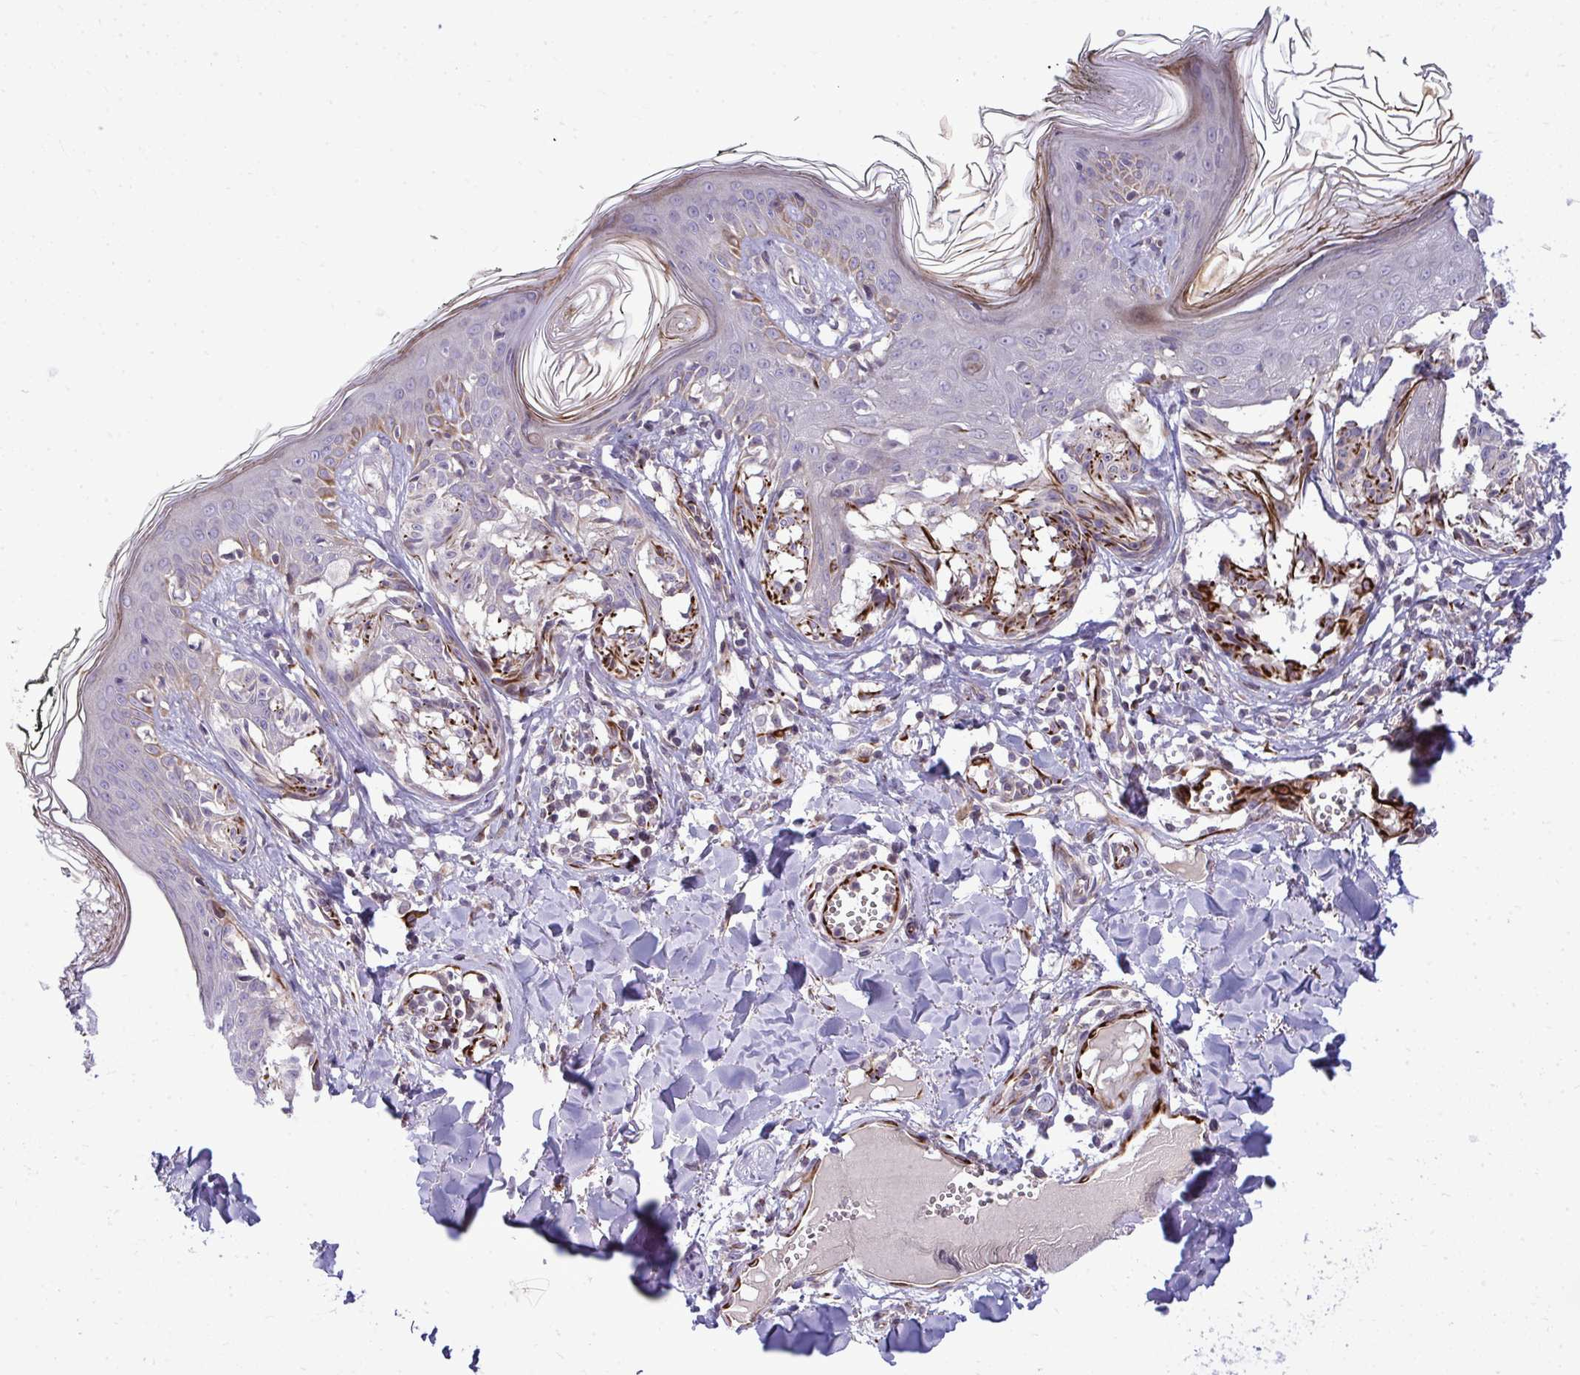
{"staining": {"intensity": "moderate", "quantity": "<25%", "location": "cytoplasmic/membranous"}, "tissue": "melanoma", "cell_type": "Tumor cells", "image_type": "cancer", "snomed": [{"axis": "morphology", "description": "Malignant melanoma, NOS"}, {"axis": "topography", "description": "Skin"}], "caption": "Immunohistochemical staining of human melanoma shows low levels of moderate cytoplasmic/membranous protein positivity in about <25% of tumor cells.", "gene": "SLC14A1", "patient": {"sex": "female", "age": 43}}